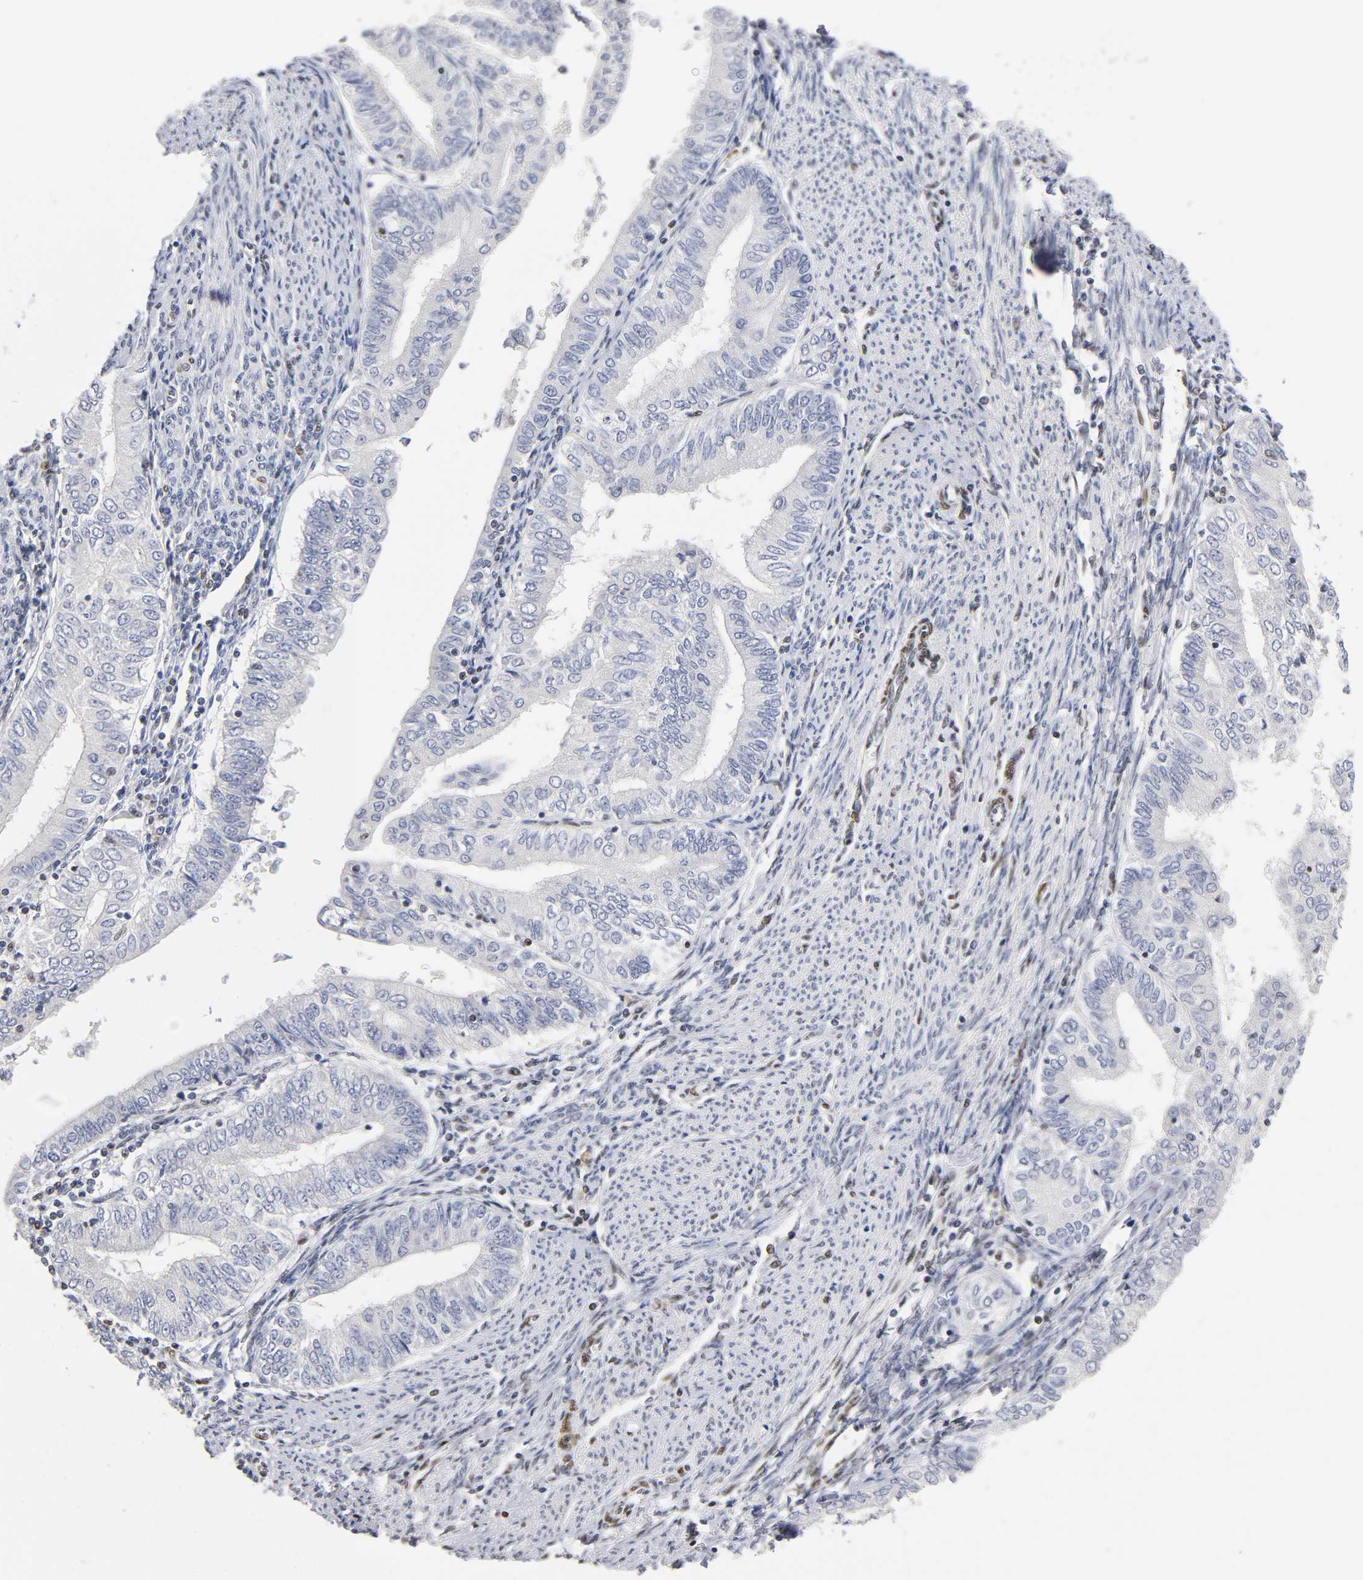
{"staining": {"intensity": "negative", "quantity": "none", "location": "none"}, "tissue": "endometrial cancer", "cell_type": "Tumor cells", "image_type": "cancer", "snomed": [{"axis": "morphology", "description": "Adenocarcinoma, NOS"}, {"axis": "topography", "description": "Endometrium"}], "caption": "IHC of human adenocarcinoma (endometrial) shows no staining in tumor cells.", "gene": "NR3C1", "patient": {"sex": "female", "age": 66}}